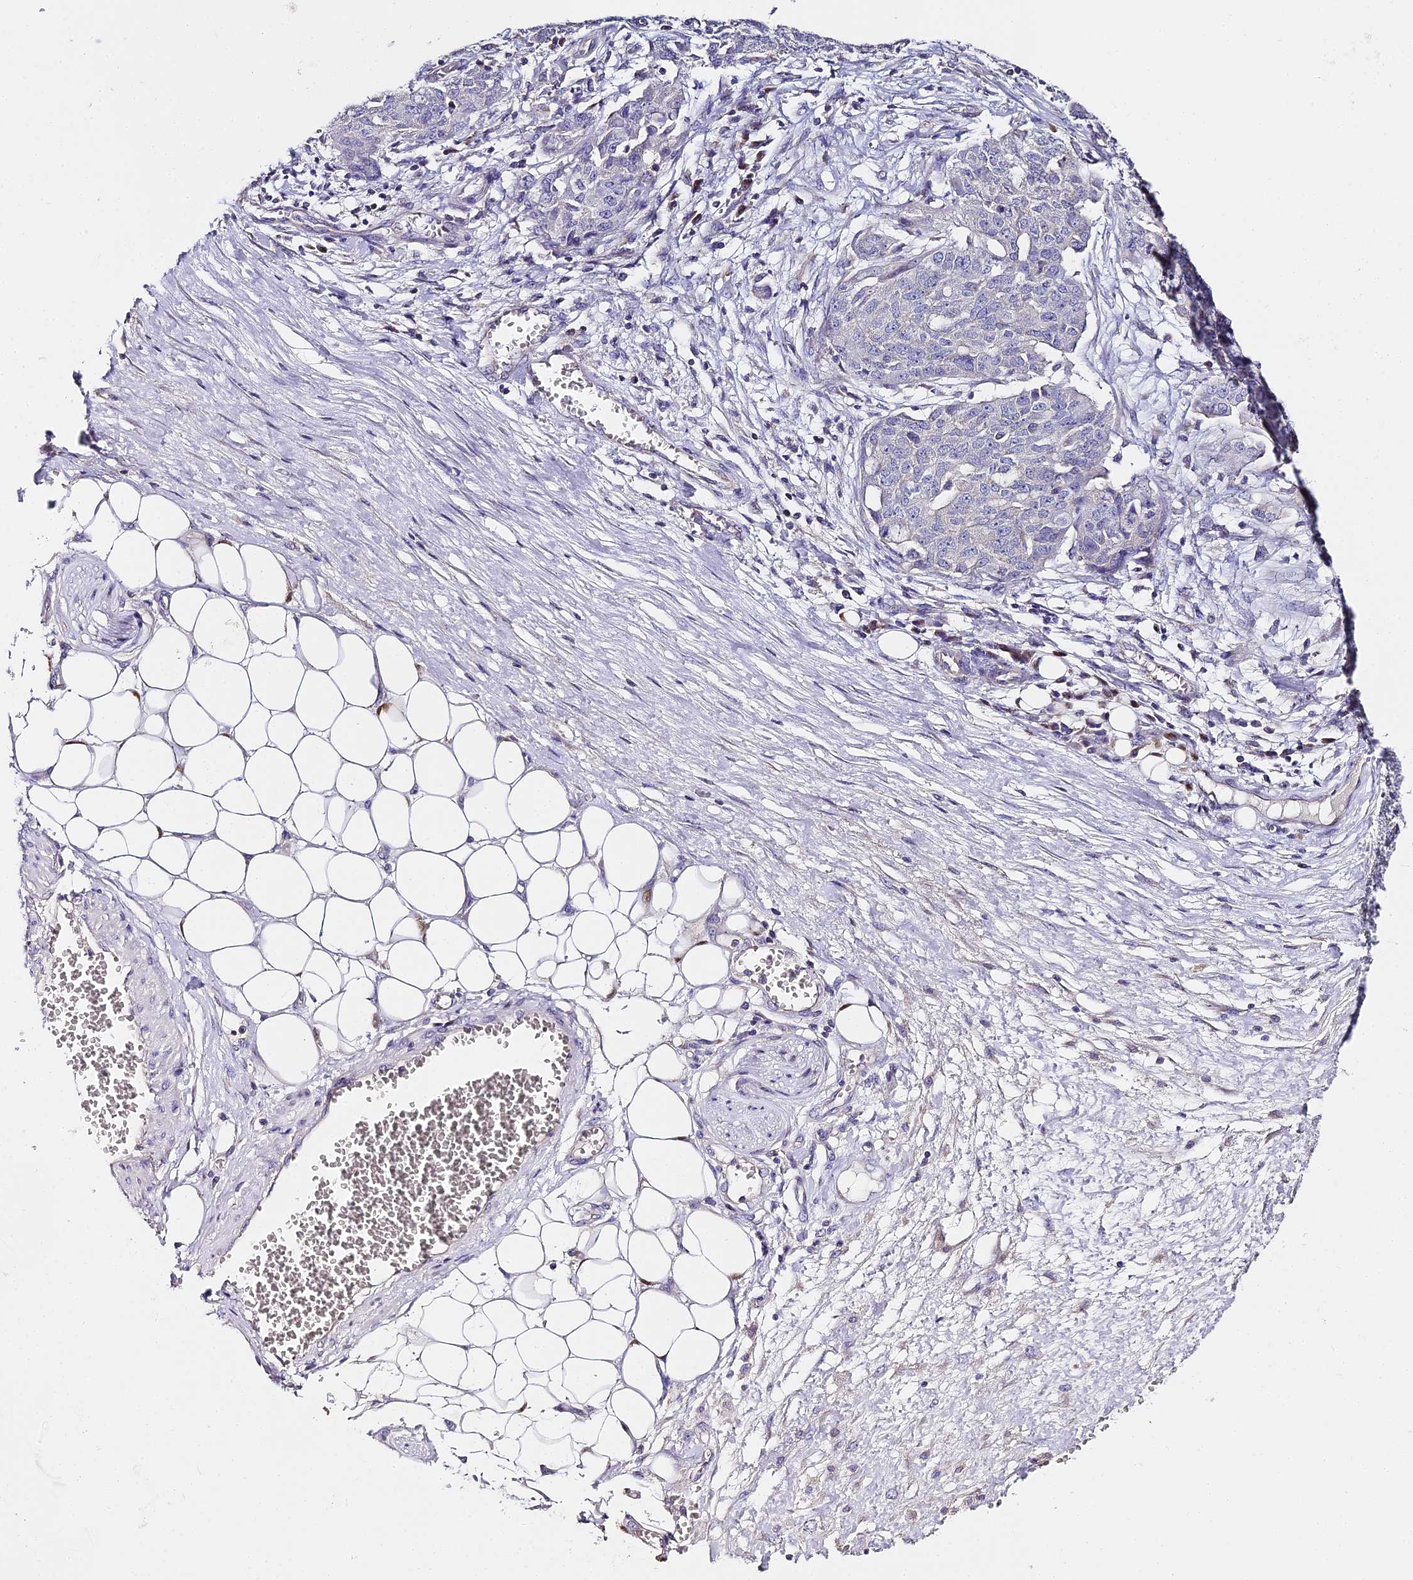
{"staining": {"intensity": "negative", "quantity": "none", "location": "none"}, "tissue": "ovarian cancer", "cell_type": "Tumor cells", "image_type": "cancer", "snomed": [{"axis": "morphology", "description": "Cystadenocarcinoma, serous, NOS"}, {"axis": "topography", "description": "Soft tissue"}, {"axis": "topography", "description": "Ovary"}], "caption": "Ovarian cancer (serous cystadenocarcinoma) was stained to show a protein in brown. There is no significant expression in tumor cells.", "gene": "SERP1", "patient": {"sex": "female", "age": 57}}